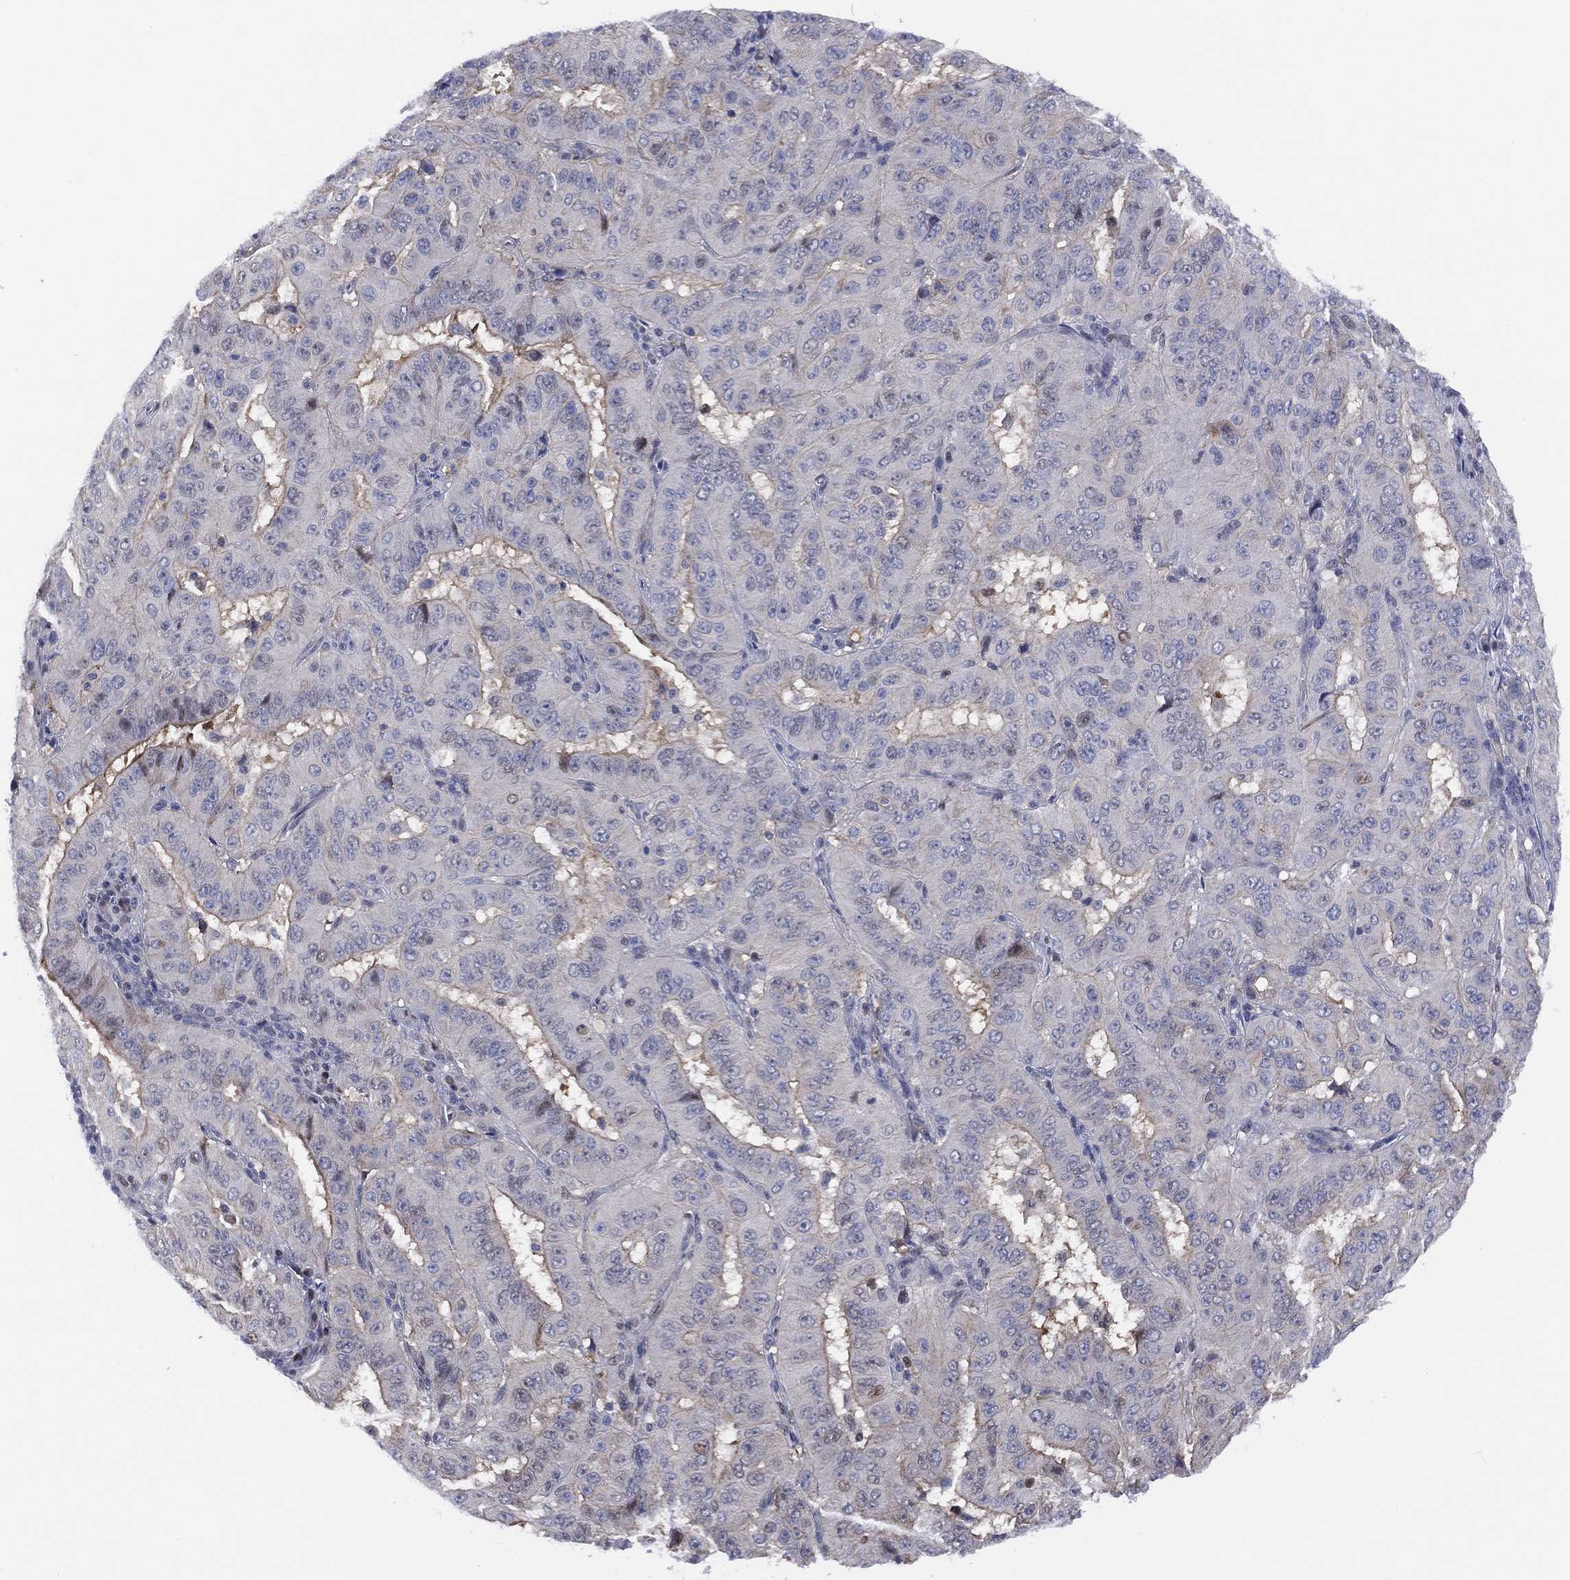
{"staining": {"intensity": "weak", "quantity": "<25%", "location": "cytoplasmic/membranous"}, "tissue": "pancreatic cancer", "cell_type": "Tumor cells", "image_type": "cancer", "snomed": [{"axis": "morphology", "description": "Adenocarcinoma, NOS"}, {"axis": "topography", "description": "Pancreas"}], "caption": "Pancreatic cancer (adenocarcinoma) was stained to show a protein in brown. There is no significant expression in tumor cells.", "gene": "SLC4A4", "patient": {"sex": "male", "age": 63}}